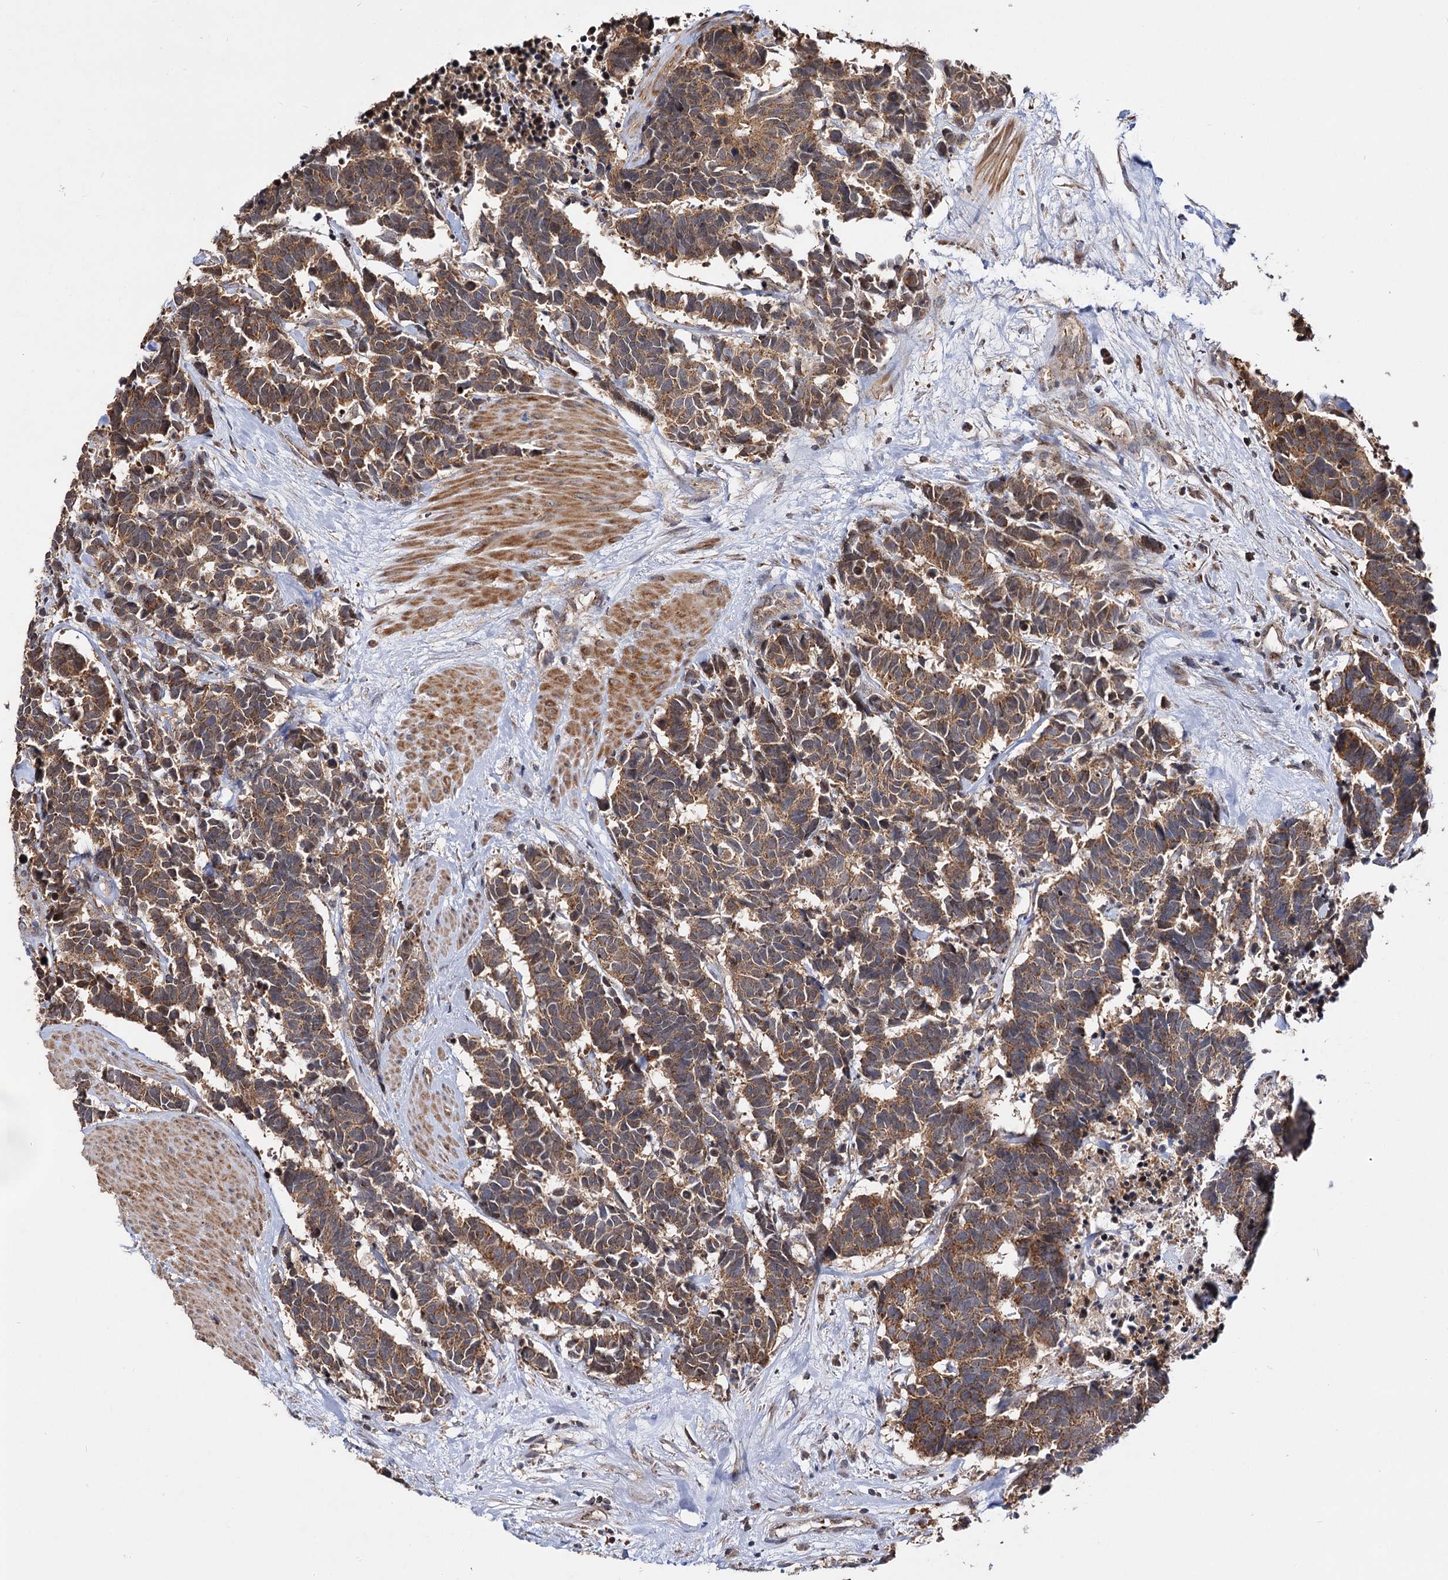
{"staining": {"intensity": "moderate", "quantity": ">75%", "location": "cytoplasmic/membranous"}, "tissue": "carcinoid", "cell_type": "Tumor cells", "image_type": "cancer", "snomed": [{"axis": "morphology", "description": "Carcinoma, NOS"}, {"axis": "morphology", "description": "Carcinoid, malignant, NOS"}, {"axis": "topography", "description": "Urinary bladder"}], "caption": "Malignant carcinoid tissue exhibits moderate cytoplasmic/membranous expression in about >75% of tumor cells", "gene": "CEP76", "patient": {"sex": "male", "age": 57}}